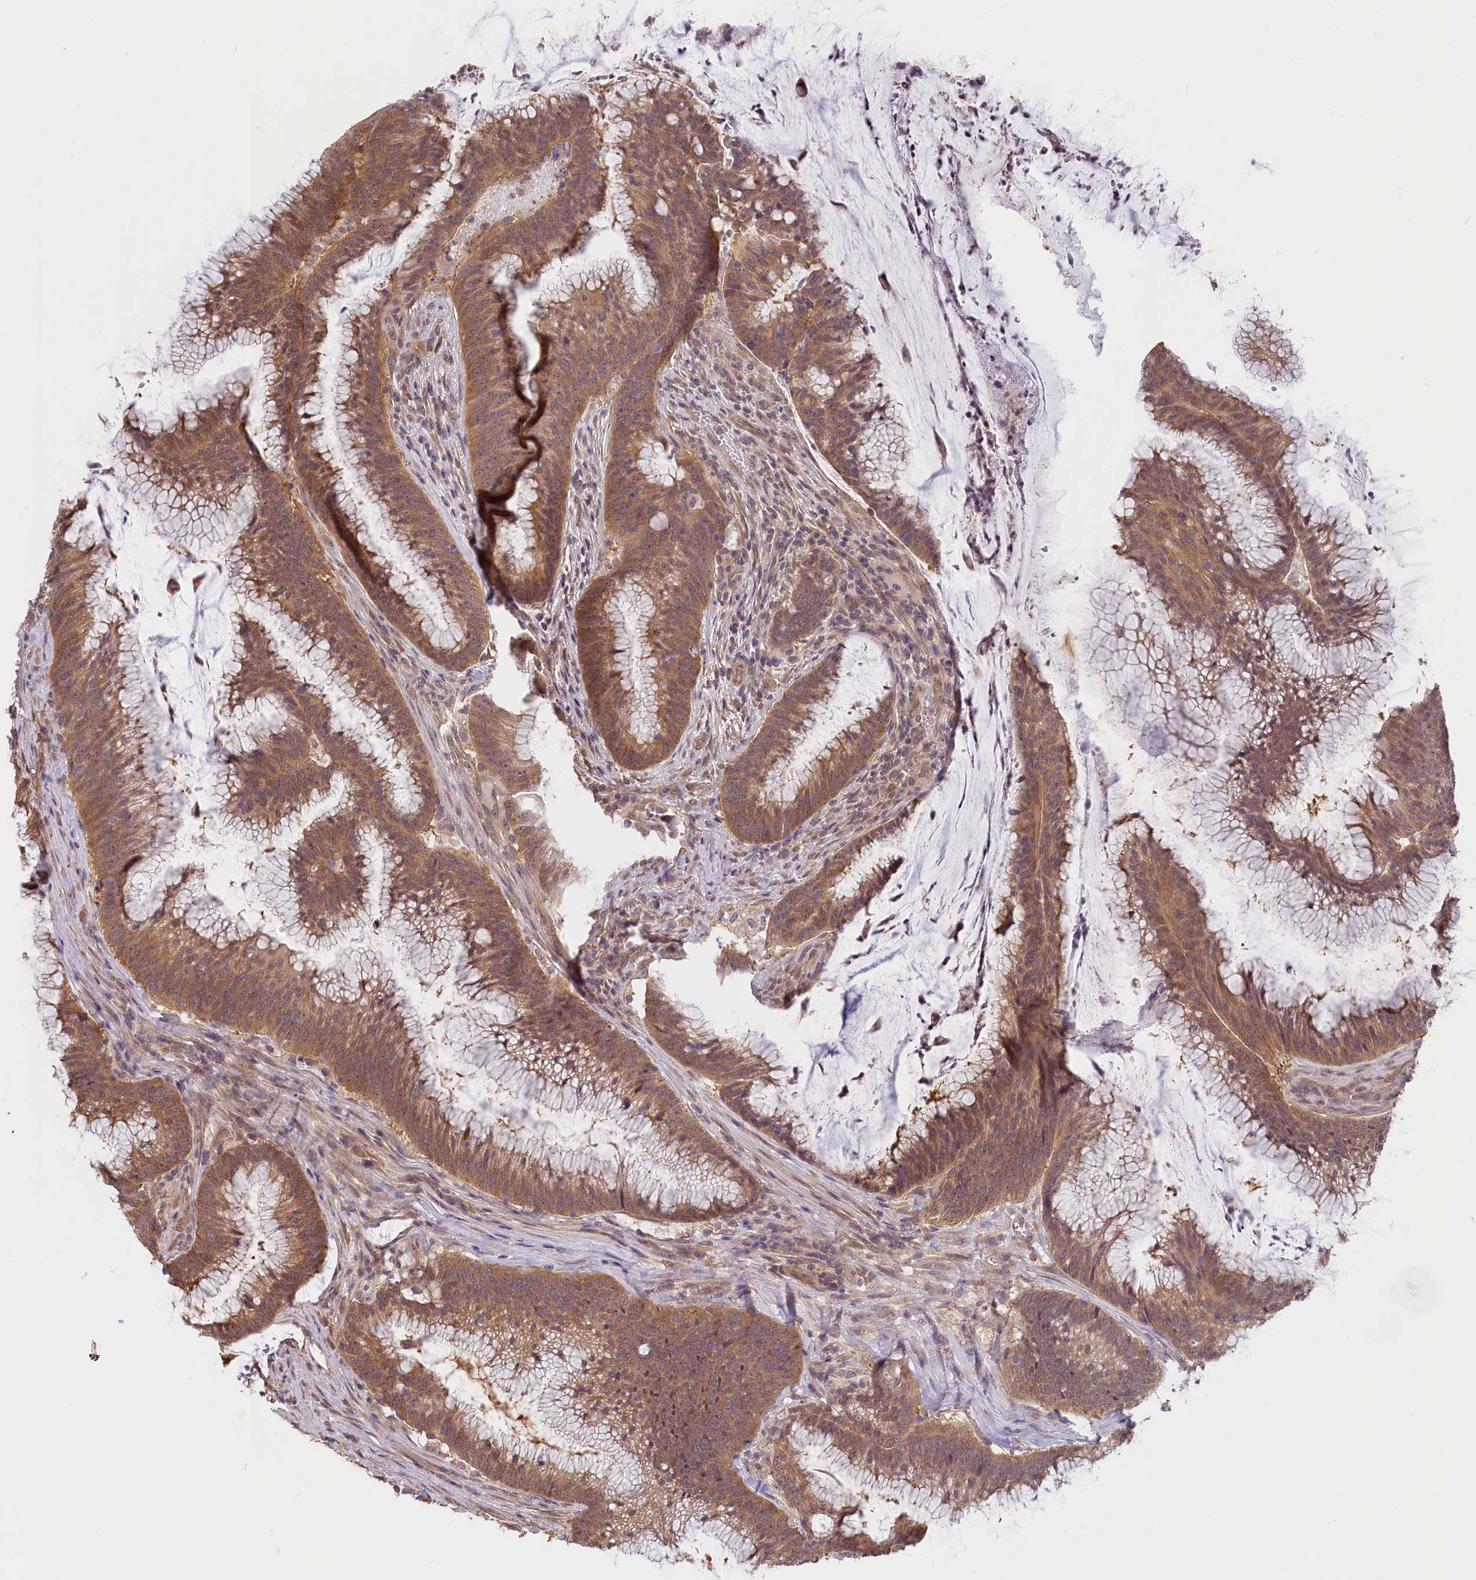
{"staining": {"intensity": "moderate", "quantity": ">75%", "location": "cytoplasmic/membranous"}, "tissue": "colorectal cancer", "cell_type": "Tumor cells", "image_type": "cancer", "snomed": [{"axis": "morphology", "description": "Adenocarcinoma, NOS"}, {"axis": "topography", "description": "Rectum"}], "caption": "Immunohistochemical staining of colorectal cancer demonstrates medium levels of moderate cytoplasmic/membranous positivity in about >75% of tumor cells.", "gene": "C19orf44", "patient": {"sex": "female", "age": 77}}